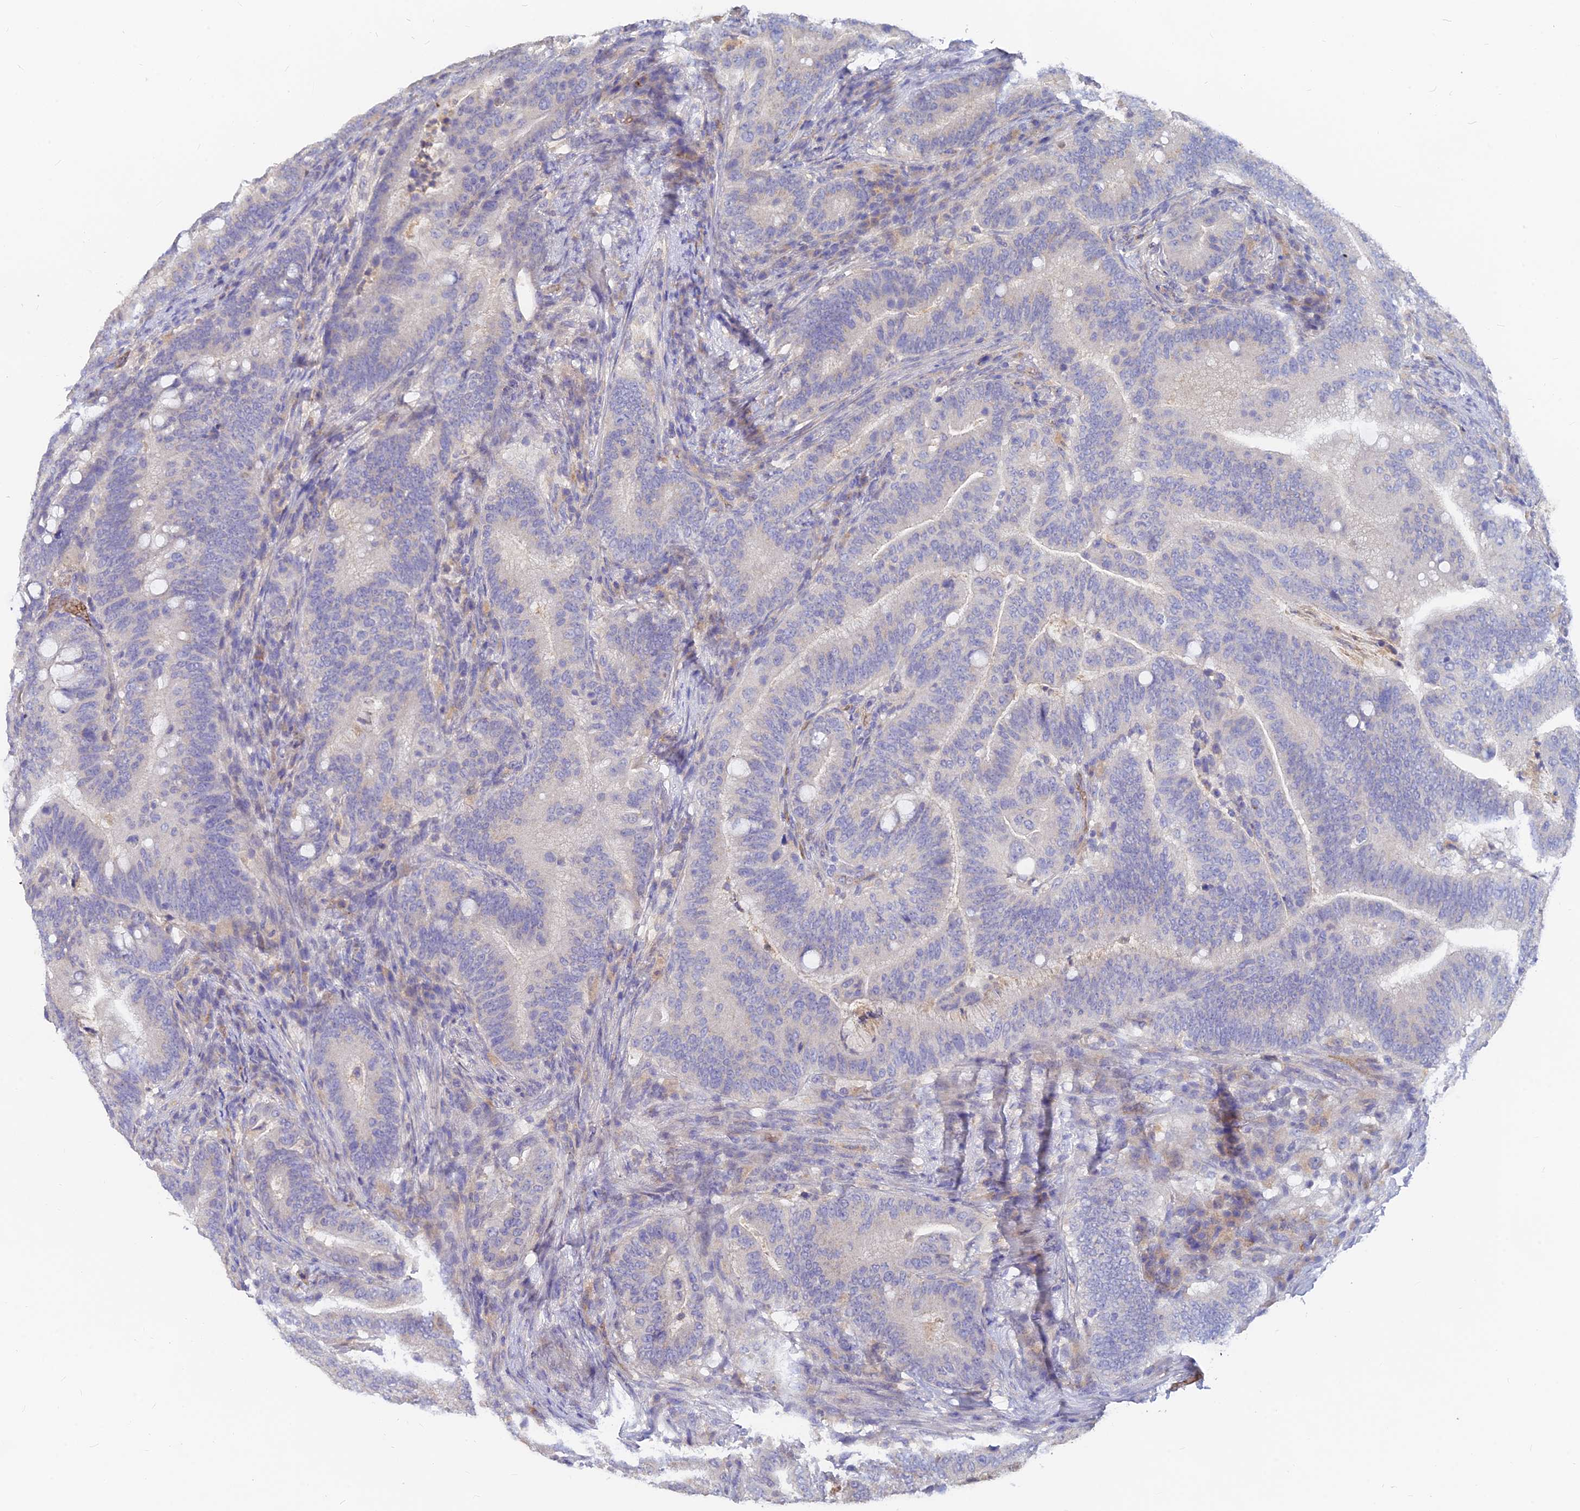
{"staining": {"intensity": "negative", "quantity": "none", "location": "none"}, "tissue": "colorectal cancer", "cell_type": "Tumor cells", "image_type": "cancer", "snomed": [{"axis": "morphology", "description": "Adenocarcinoma, NOS"}, {"axis": "topography", "description": "Colon"}], "caption": "Histopathology image shows no significant protein expression in tumor cells of adenocarcinoma (colorectal). (DAB IHC visualized using brightfield microscopy, high magnification).", "gene": "ARRDC1", "patient": {"sex": "female", "age": 66}}